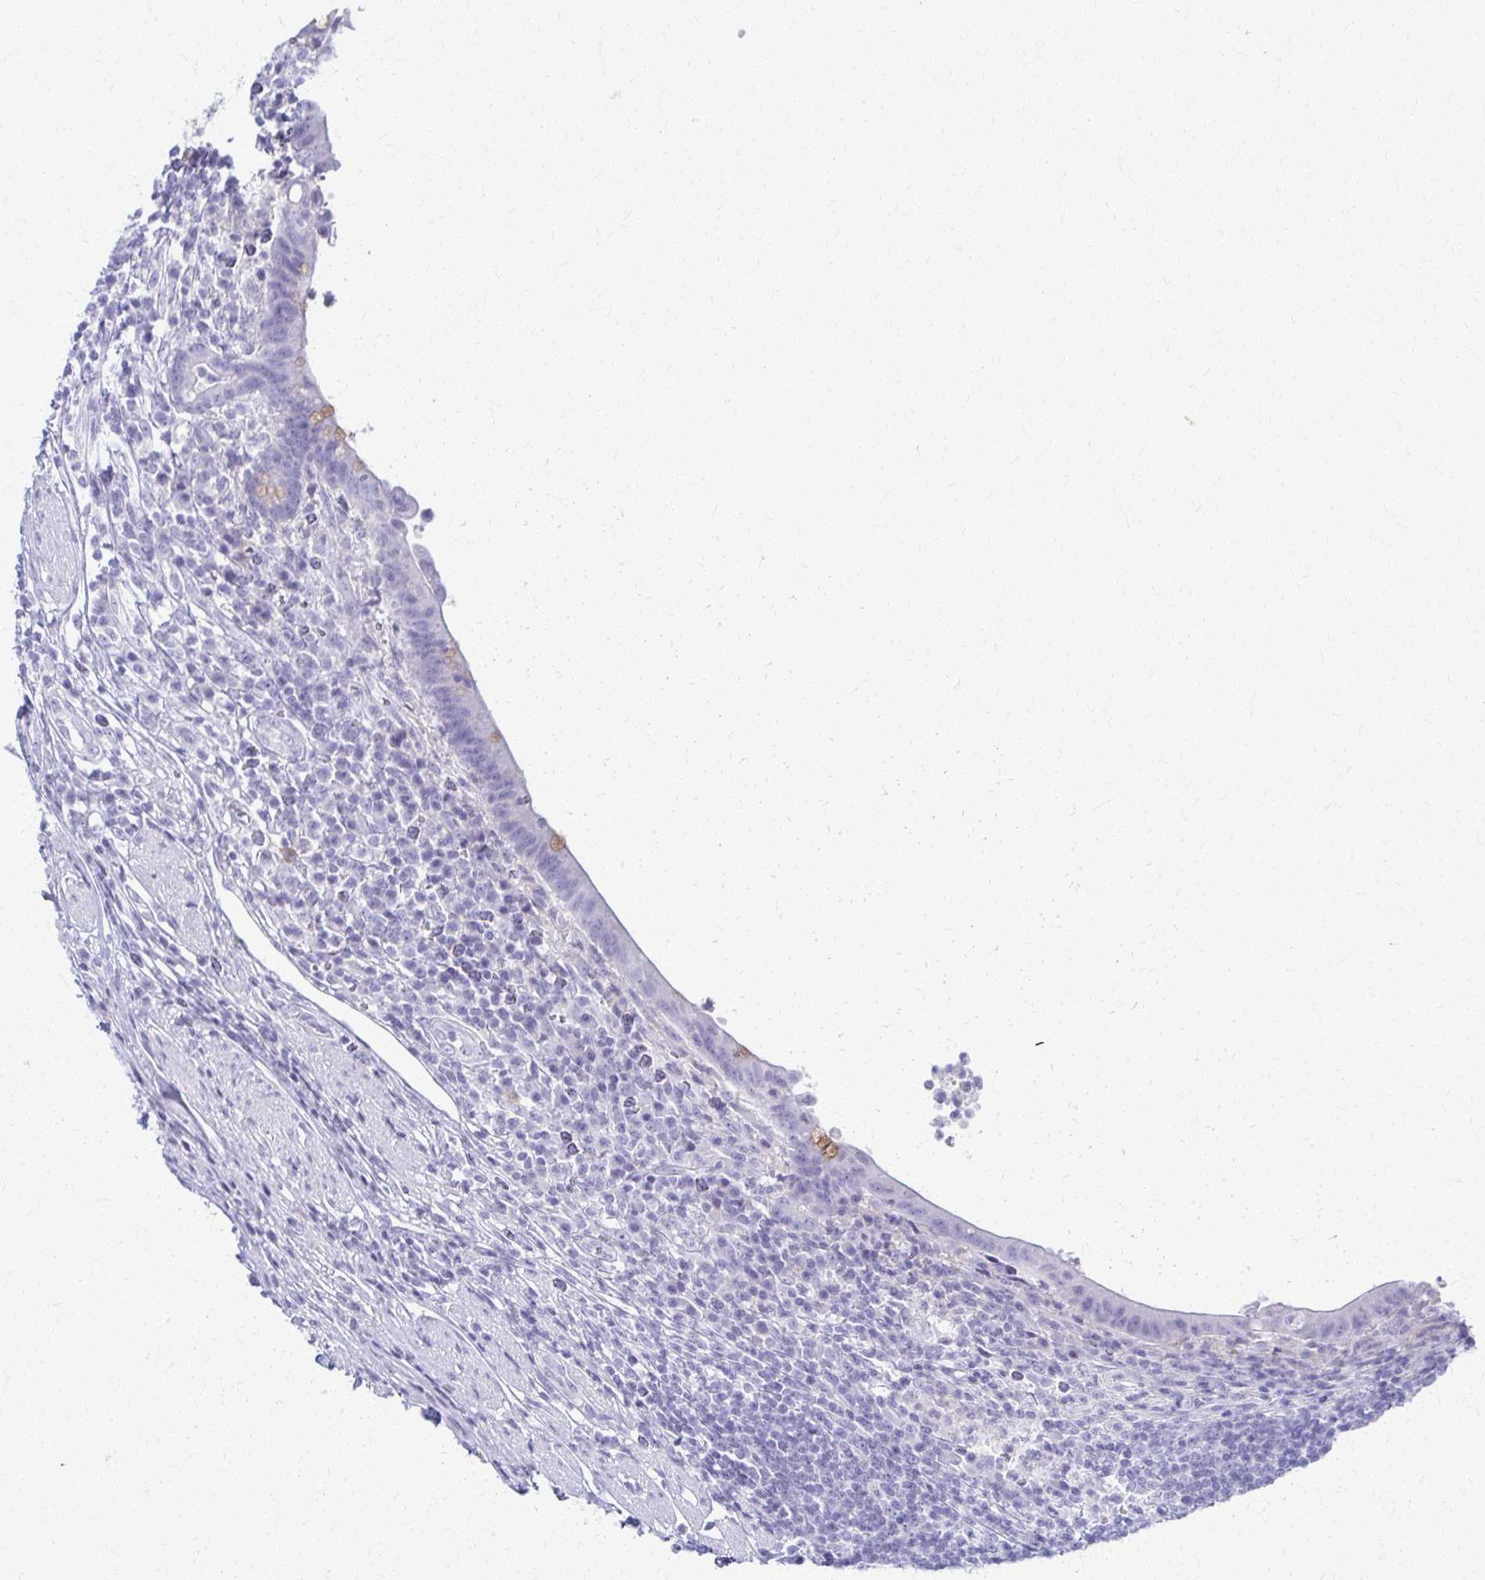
{"staining": {"intensity": "moderate", "quantity": "25%-75%", "location": "cytoplasmic/membranous"}, "tissue": "appendix", "cell_type": "Glandular cells", "image_type": "normal", "snomed": [{"axis": "morphology", "description": "Normal tissue, NOS"}, {"axis": "topography", "description": "Appendix"}], "caption": "Immunohistochemistry (IHC) image of unremarkable human appendix stained for a protein (brown), which shows medium levels of moderate cytoplasmic/membranous staining in approximately 25%-75% of glandular cells.", "gene": "ACSM2A", "patient": {"sex": "female", "age": 56}}